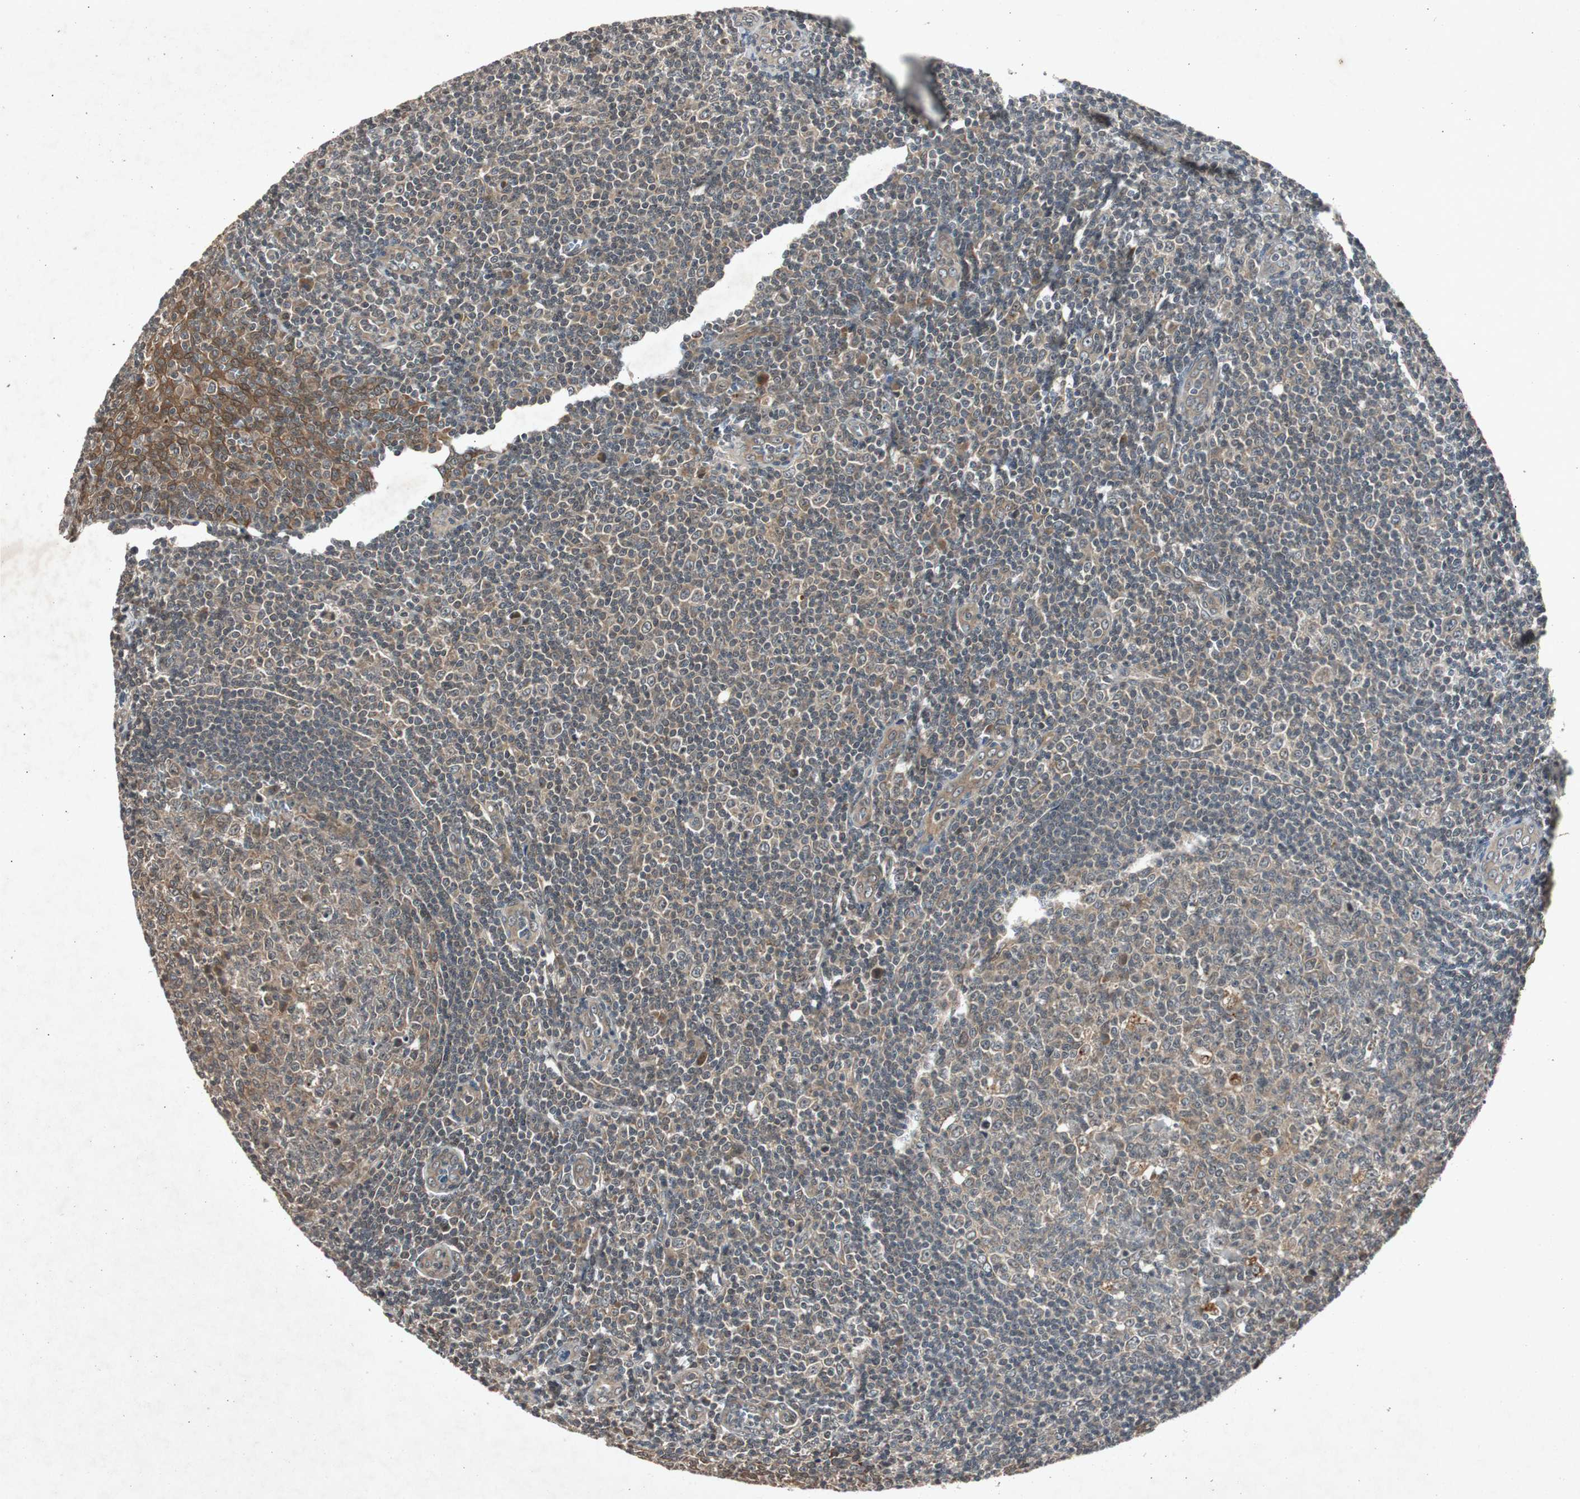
{"staining": {"intensity": "weak", "quantity": ">75%", "location": "cytoplasmic/membranous"}, "tissue": "tonsil", "cell_type": "Germinal center cells", "image_type": "normal", "snomed": [{"axis": "morphology", "description": "Normal tissue, NOS"}, {"axis": "topography", "description": "Tonsil"}], "caption": "Protein expression by IHC shows weak cytoplasmic/membranous staining in approximately >75% of germinal center cells in benign tonsil. The protein of interest is shown in brown color, while the nuclei are stained blue.", "gene": "SLIT2", "patient": {"sex": "male", "age": 31}}